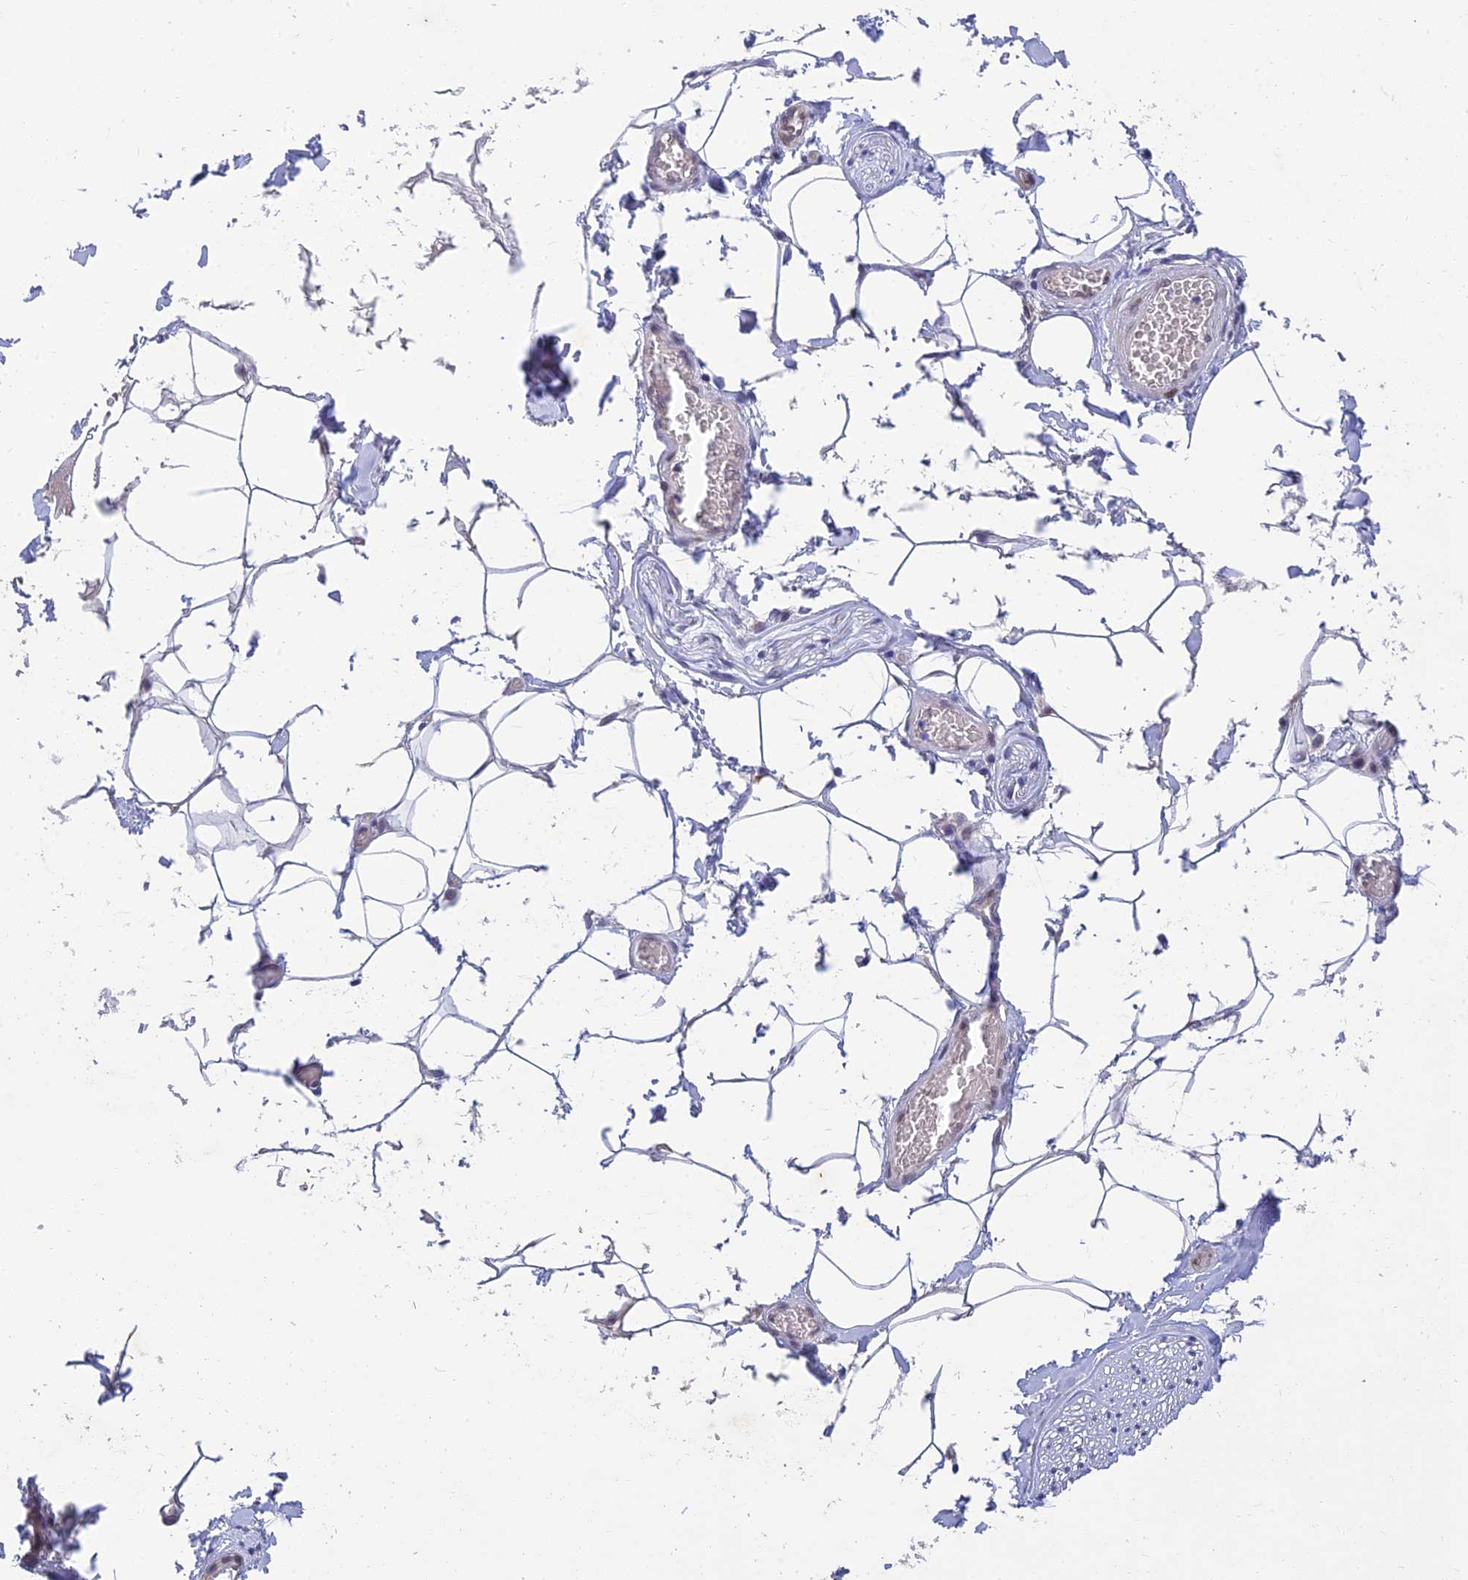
{"staining": {"intensity": "negative", "quantity": "none", "location": "none"}, "tissue": "adipose tissue", "cell_type": "Adipocytes", "image_type": "normal", "snomed": [{"axis": "morphology", "description": "Normal tissue, NOS"}, {"axis": "topography", "description": "Soft tissue"}, {"axis": "topography", "description": "Adipose tissue"}, {"axis": "topography", "description": "Vascular tissue"}, {"axis": "topography", "description": "Peripheral nerve tissue"}], "caption": "The photomicrograph shows no staining of adipocytes in normal adipose tissue.", "gene": "MGAT2", "patient": {"sex": "male", "age": 46}}